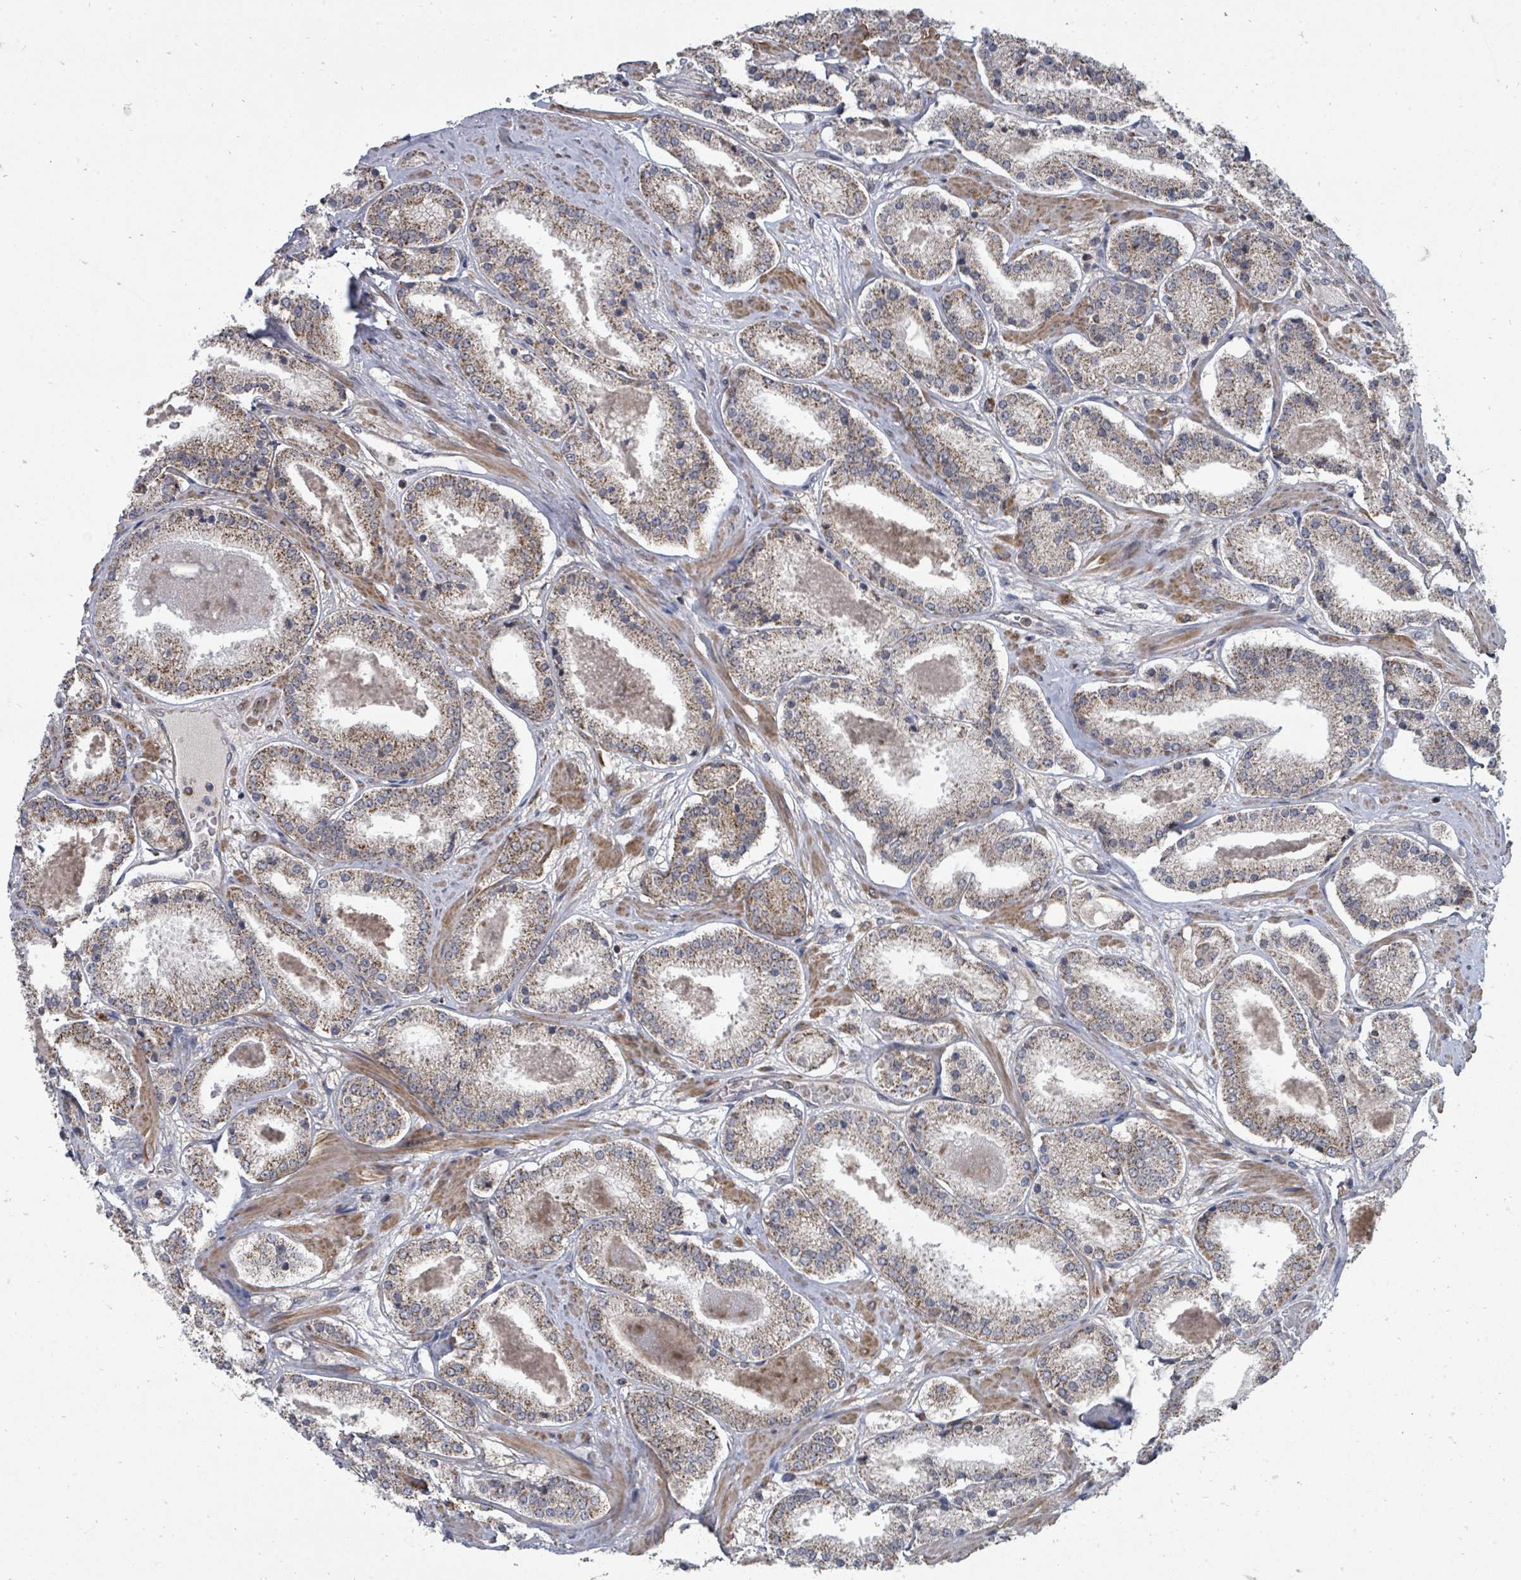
{"staining": {"intensity": "moderate", "quantity": "25%-75%", "location": "cytoplasmic/membranous"}, "tissue": "prostate cancer", "cell_type": "Tumor cells", "image_type": "cancer", "snomed": [{"axis": "morphology", "description": "Adenocarcinoma, High grade"}, {"axis": "topography", "description": "Prostate"}], "caption": "Prostate adenocarcinoma (high-grade) tissue reveals moderate cytoplasmic/membranous staining in approximately 25%-75% of tumor cells, visualized by immunohistochemistry.", "gene": "MAGOHB", "patient": {"sex": "male", "age": 63}}